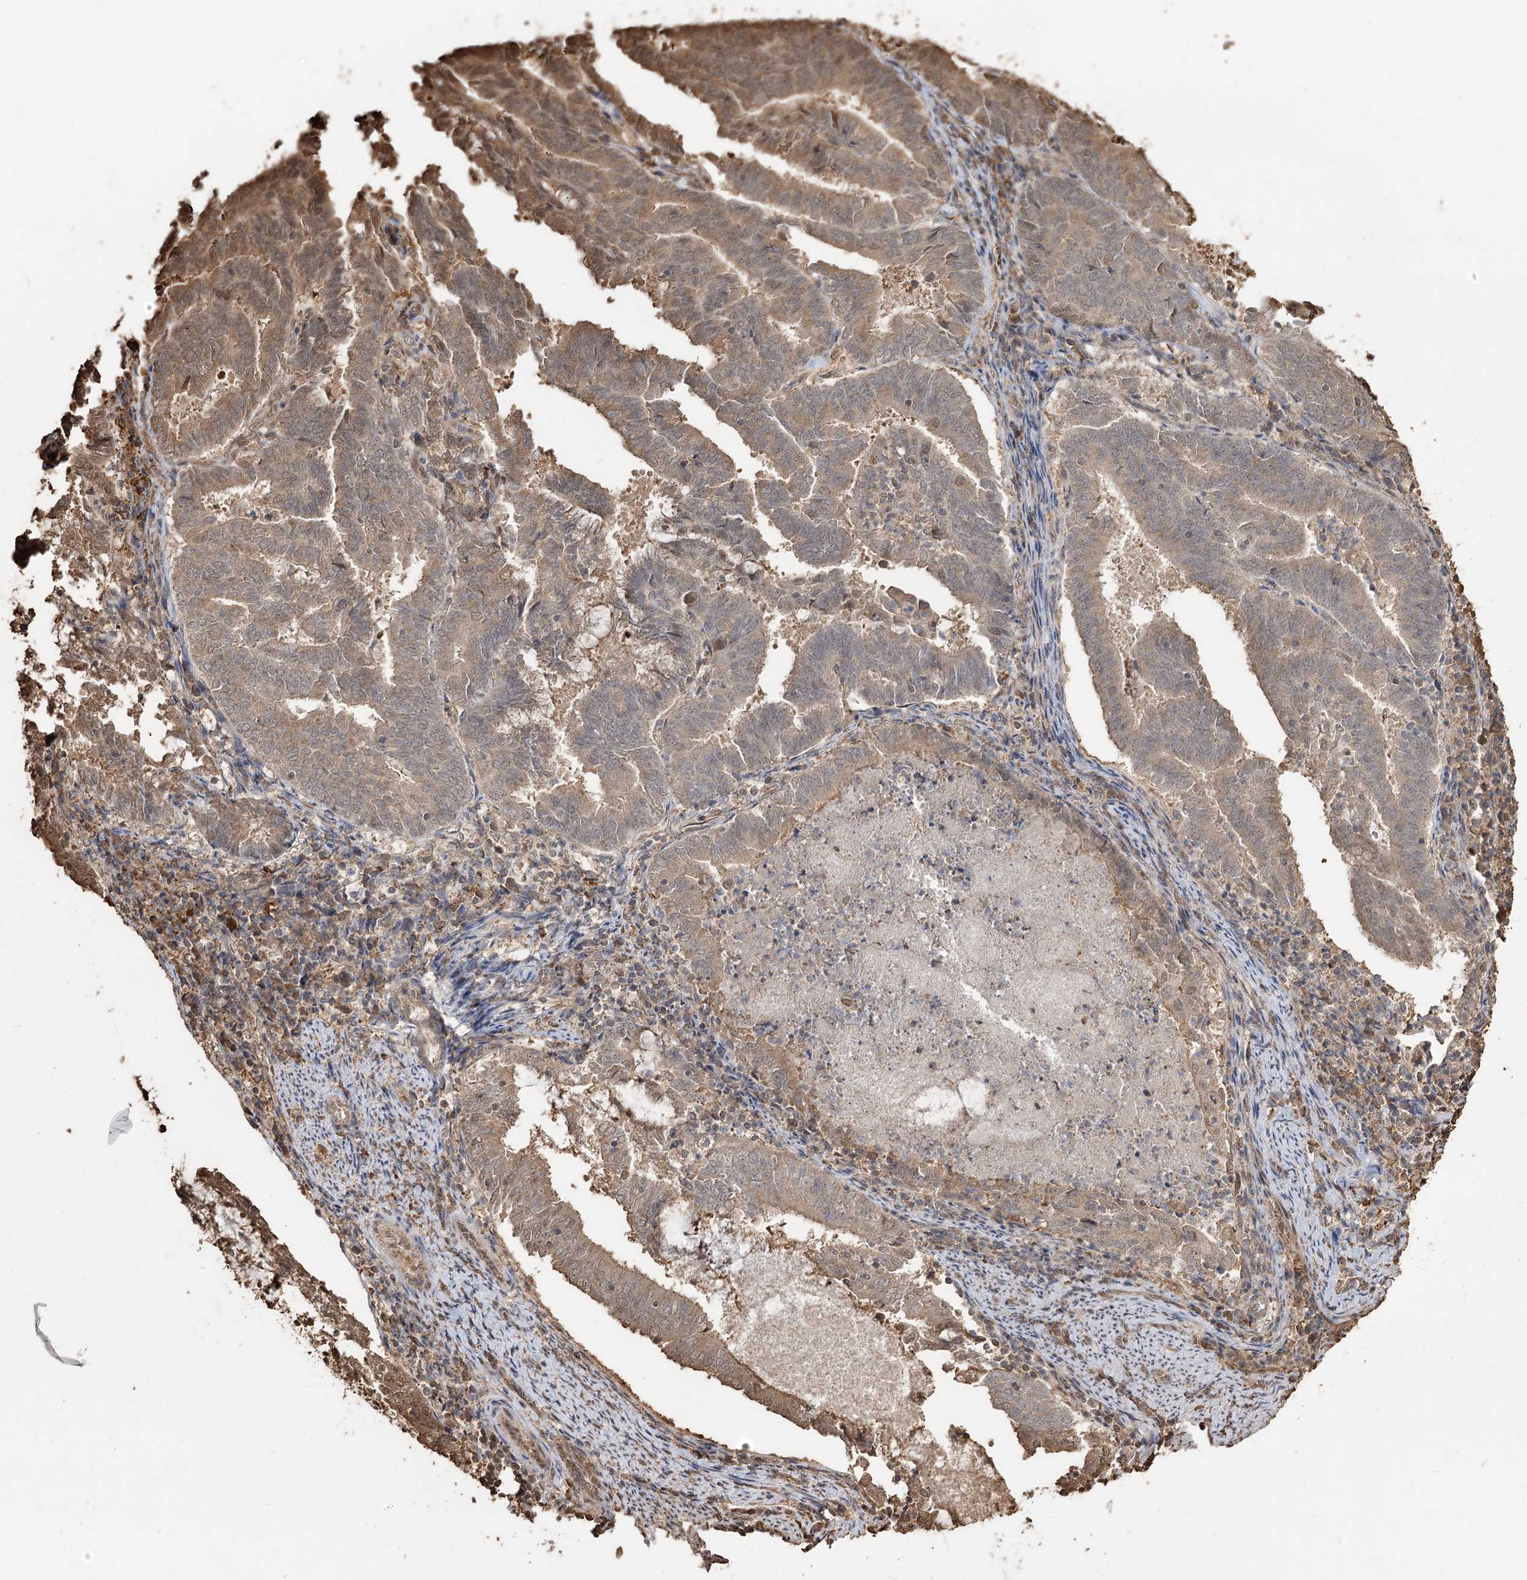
{"staining": {"intensity": "moderate", "quantity": ">75%", "location": "cytoplasmic/membranous,nuclear"}, "tissue": "endometrial cancer", "cell_type": "Tumor cells", "image_type": "cancer", "snomed": [{"axis": "morphology", "description": "Adenocarcinoma, NOS"}, {"axis": "topography", "description": "Endometrium"}], "caption": "The image shows a brown stain indicating the presence of a protein in the cytoplasmic/membranous and nuclear of tumor cells in endometrial adenocarcinoma. (DAB = brown stain, brightfield microscopy at high magnification).", "gene": "PLCH1", "patient": {"sex": "female", "age": 80}}